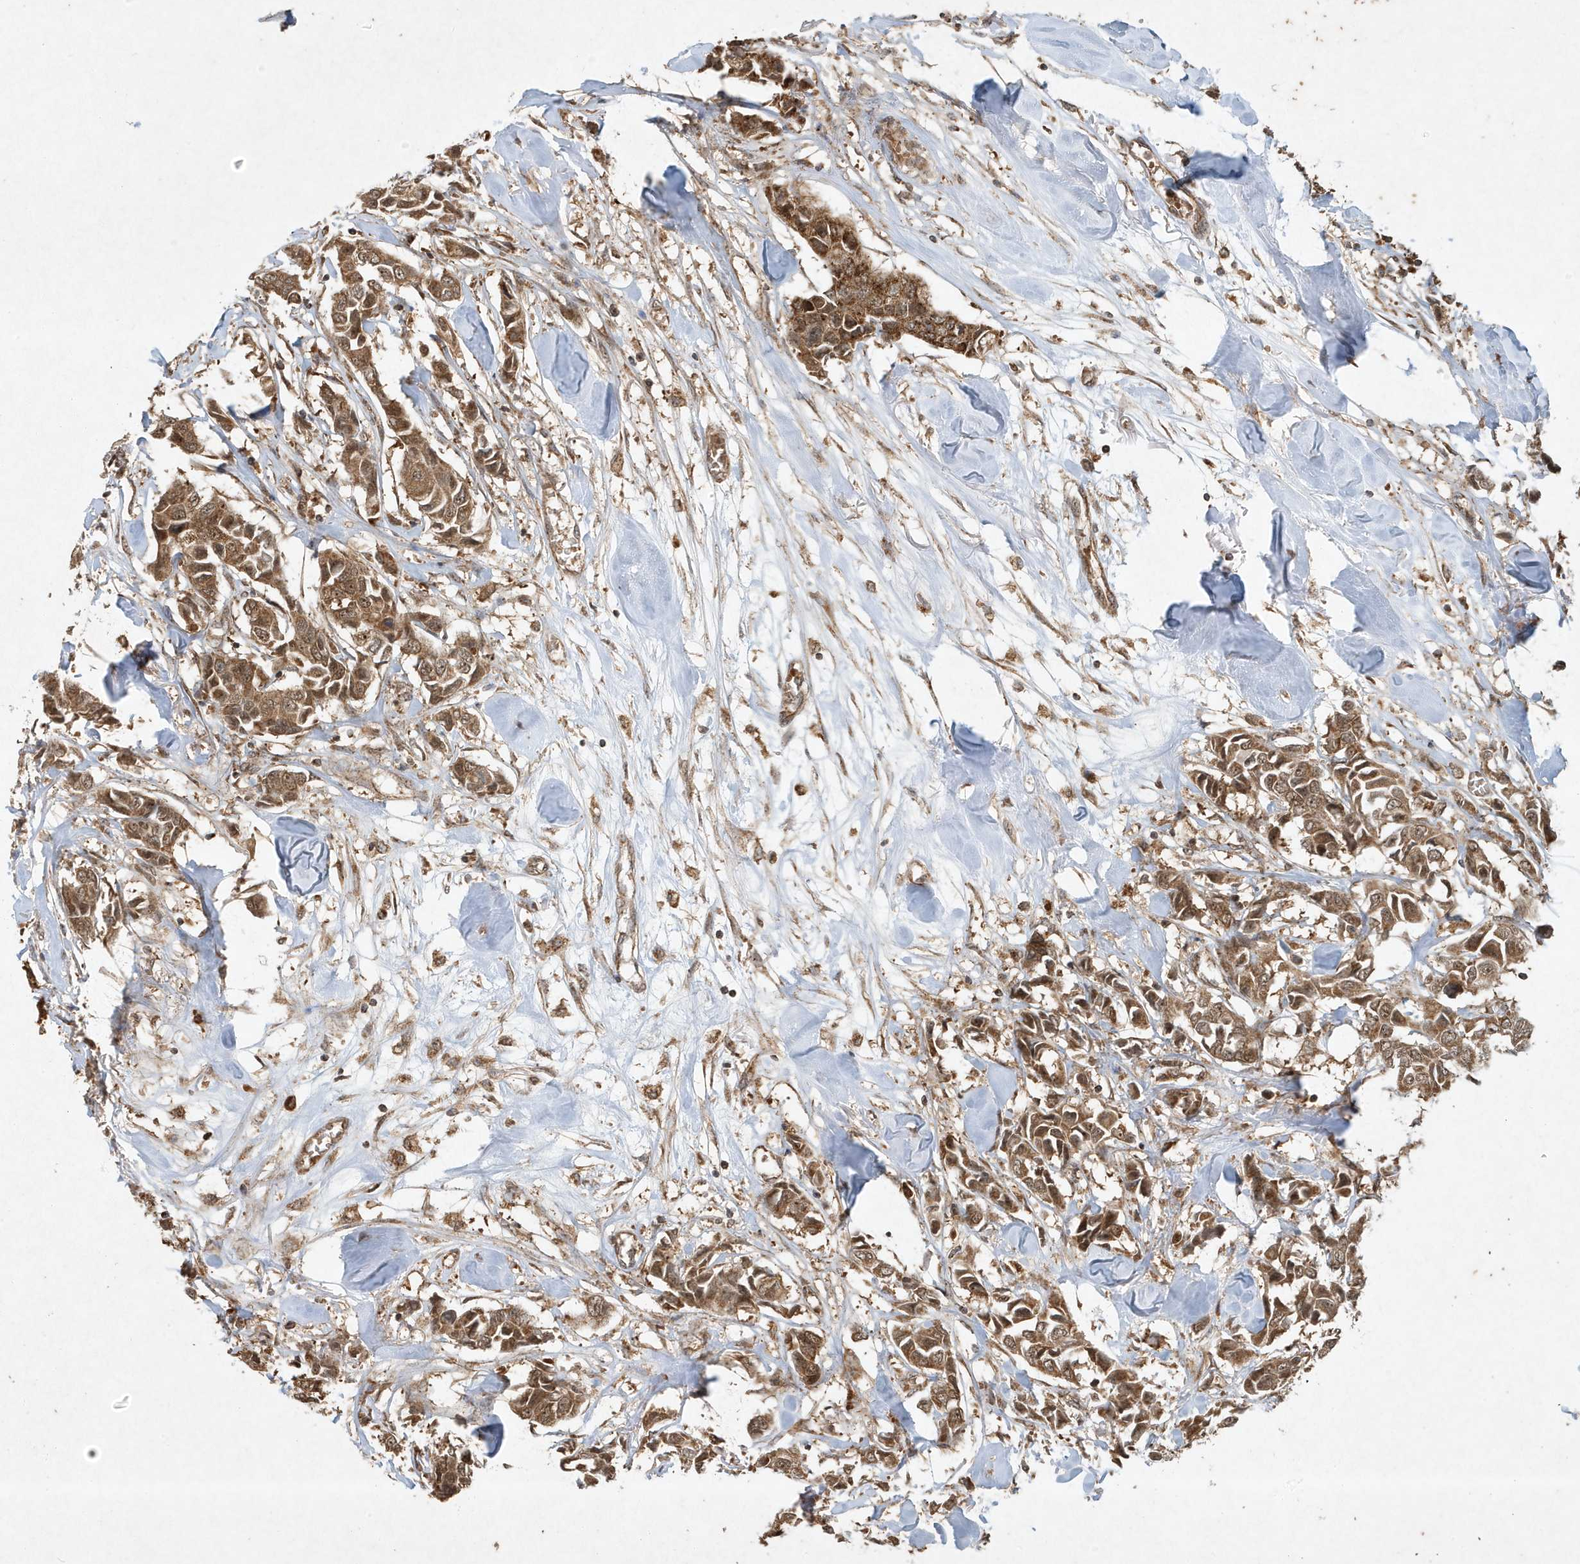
{"staining": {"intensity": "strong", "quantity": ">75%", "location": "cytoplasmic/membranous,nuclear"}, "tissue": "breast cancer", "cell_type": "Tumor cells", "image_type": "cancer", "snomed": [{"axis": "morphology", "description": "Duct carcinoma"}, {"axis": "topography", "description": "Breast"}], "caption": "Human breast intraductal carcinoma stained with a protein marker exhibits strong staining in tumor cells.", "gene": "ABCB9", "patient": {"sex": "female", "age": 80}}